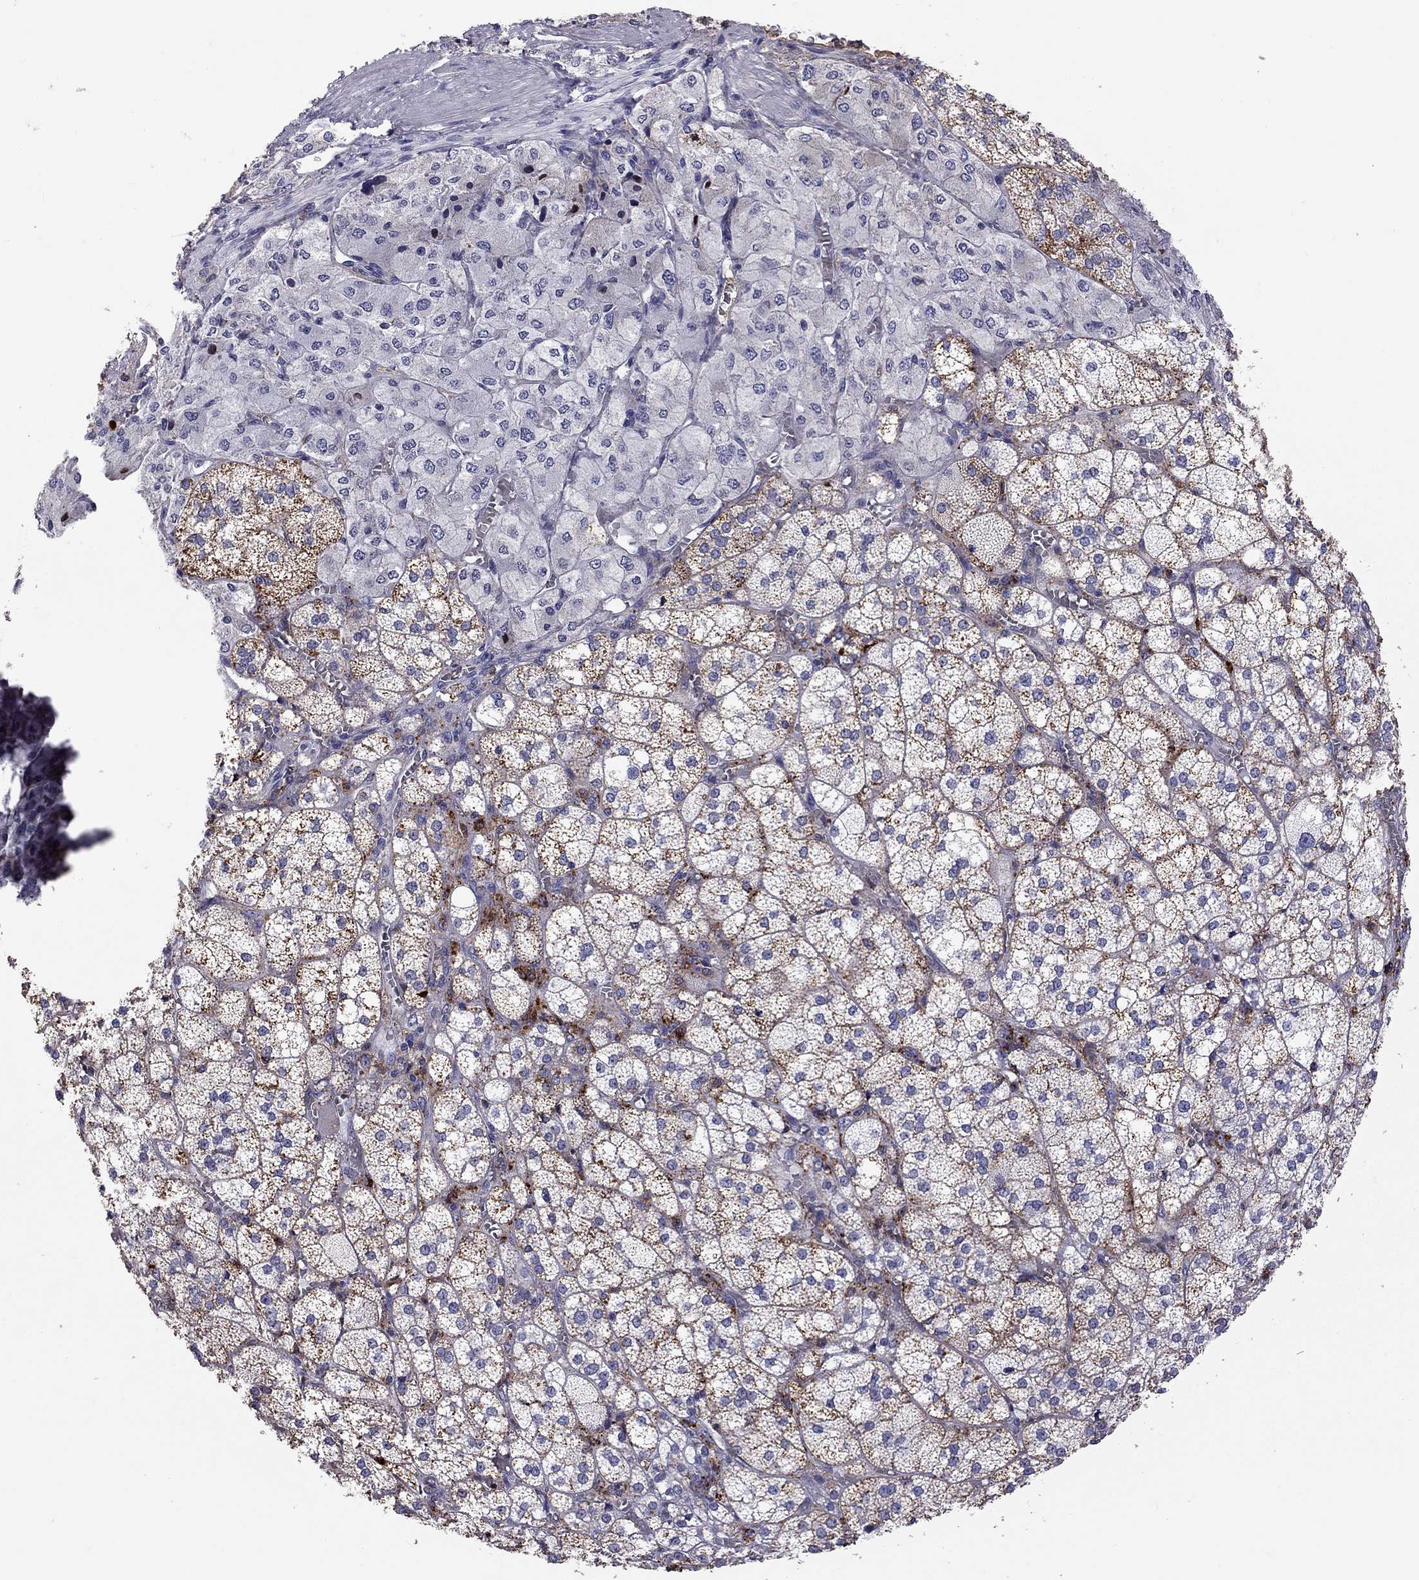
{"staining": {"intensity": "moderate", "quantity": "25%-75%", "location": "cytoplasmic/membranous"}, "tissue": "adrenal gland", "cell_type": "Glandular cells", "image_type": "normal", "snomed": [{"axis": "morphology", "description": "Normal tissue, NOS"}, {"axis": "topography", "description": "Adrenal gland"}], "caption": "A high-resolution micrograph shows IHC staining of normal adrenal gland, which displays moderate cytoplasmic/membranous expression in about 25%-75% of glandular cells.", "gene": "SERPINA3", "patient": {"sex": "female", "age": 60}}